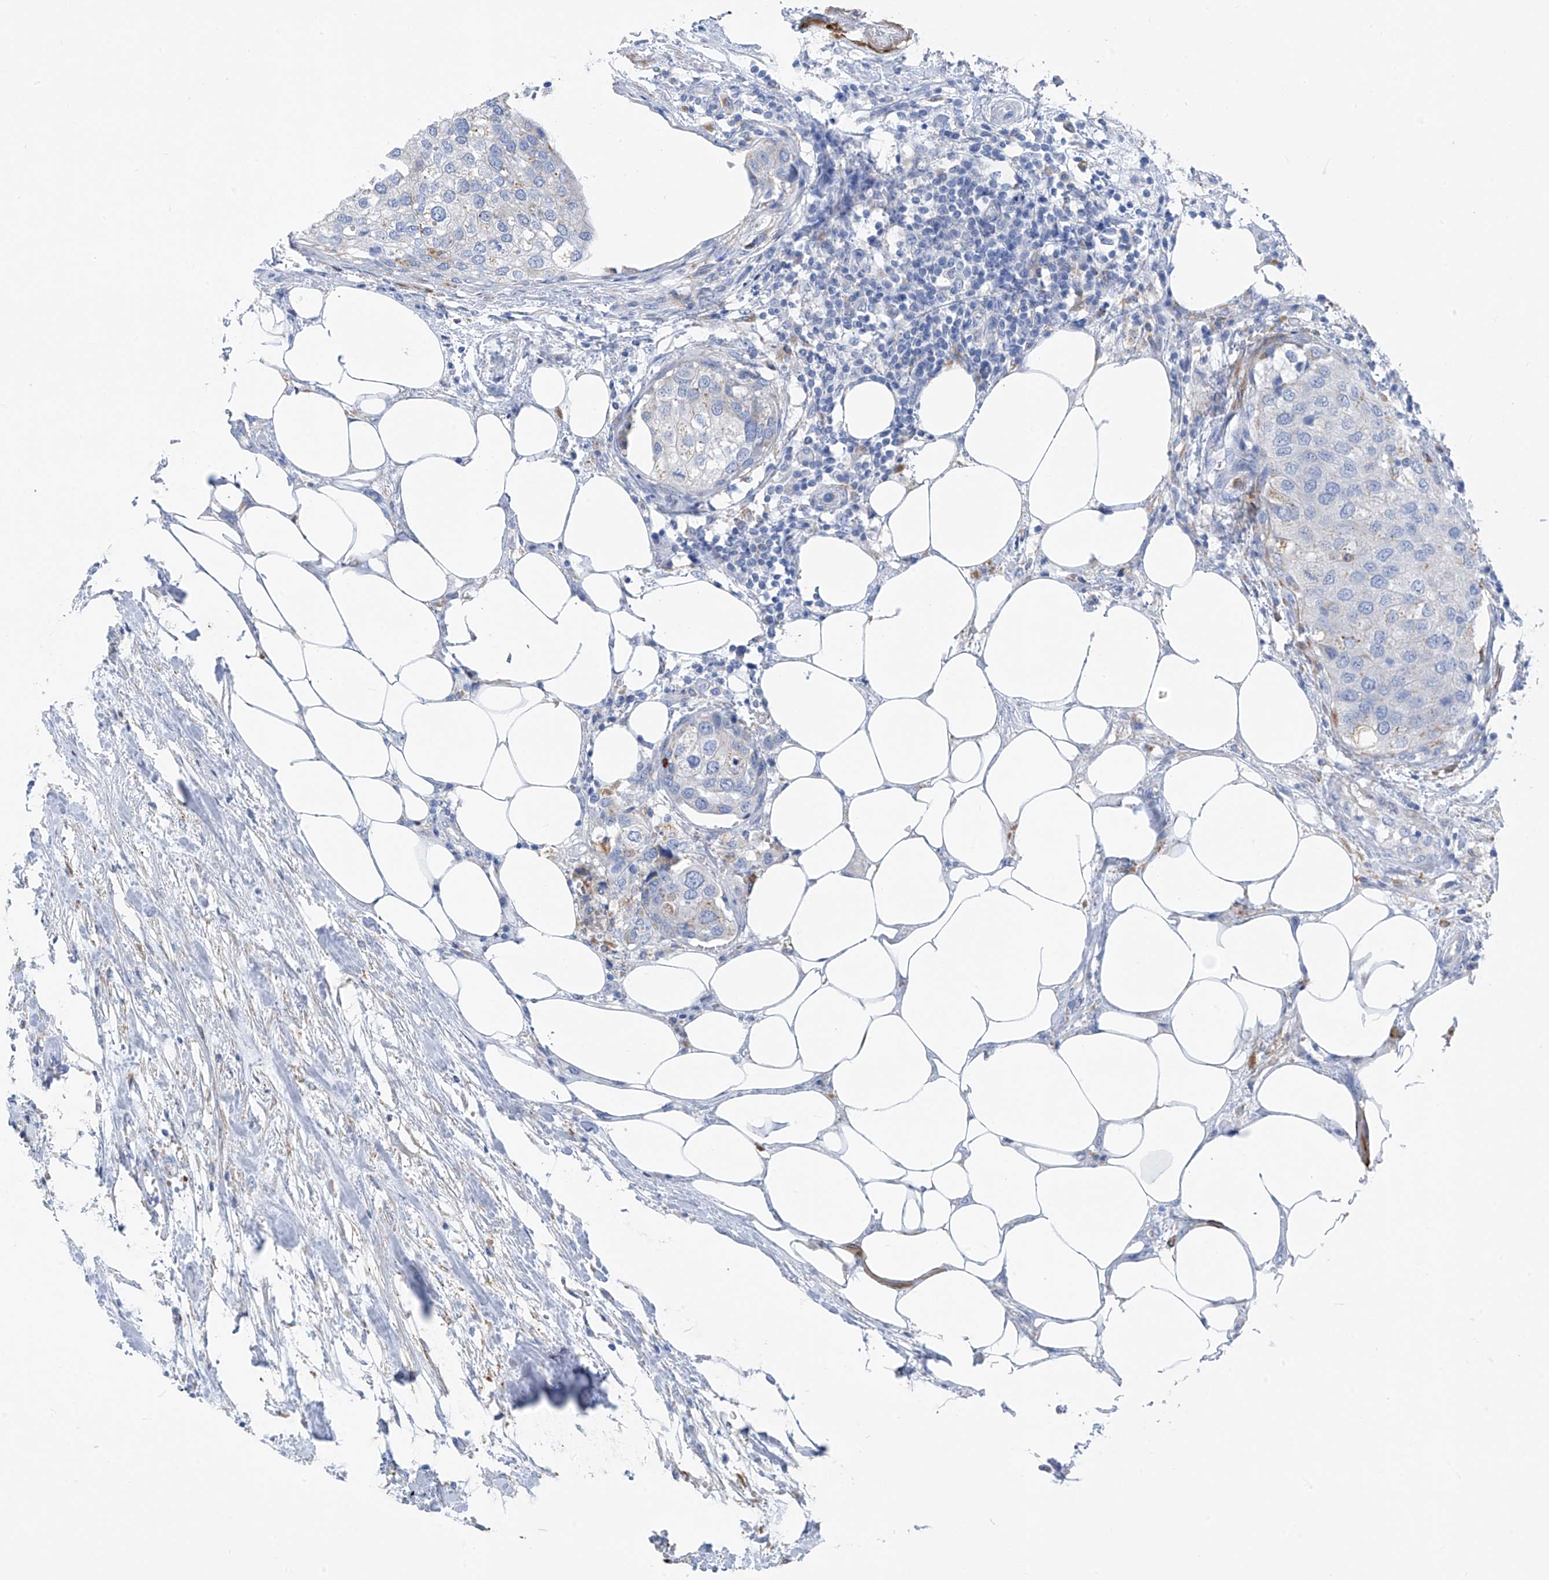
{"staining": {"intensity": "negative", "quantity": "none", "location": "none"}, "tissue": "urothelial cancer", "cell_type": "Tumor cells", "image_type": "cancer", "snomed": [{"axis": "morphology", "description": "Urothelial carcinoma, High grade"}, {"axis": "topography", "description": "Urinary bladder"}], "caption": "This is a histopathology image of immunohistochemistry staining of high-grade urothelial carcinoma, which shows no staining in tumor cells.", "gene": "GLMP", "patient": {"sex": "male", "age": 64}}